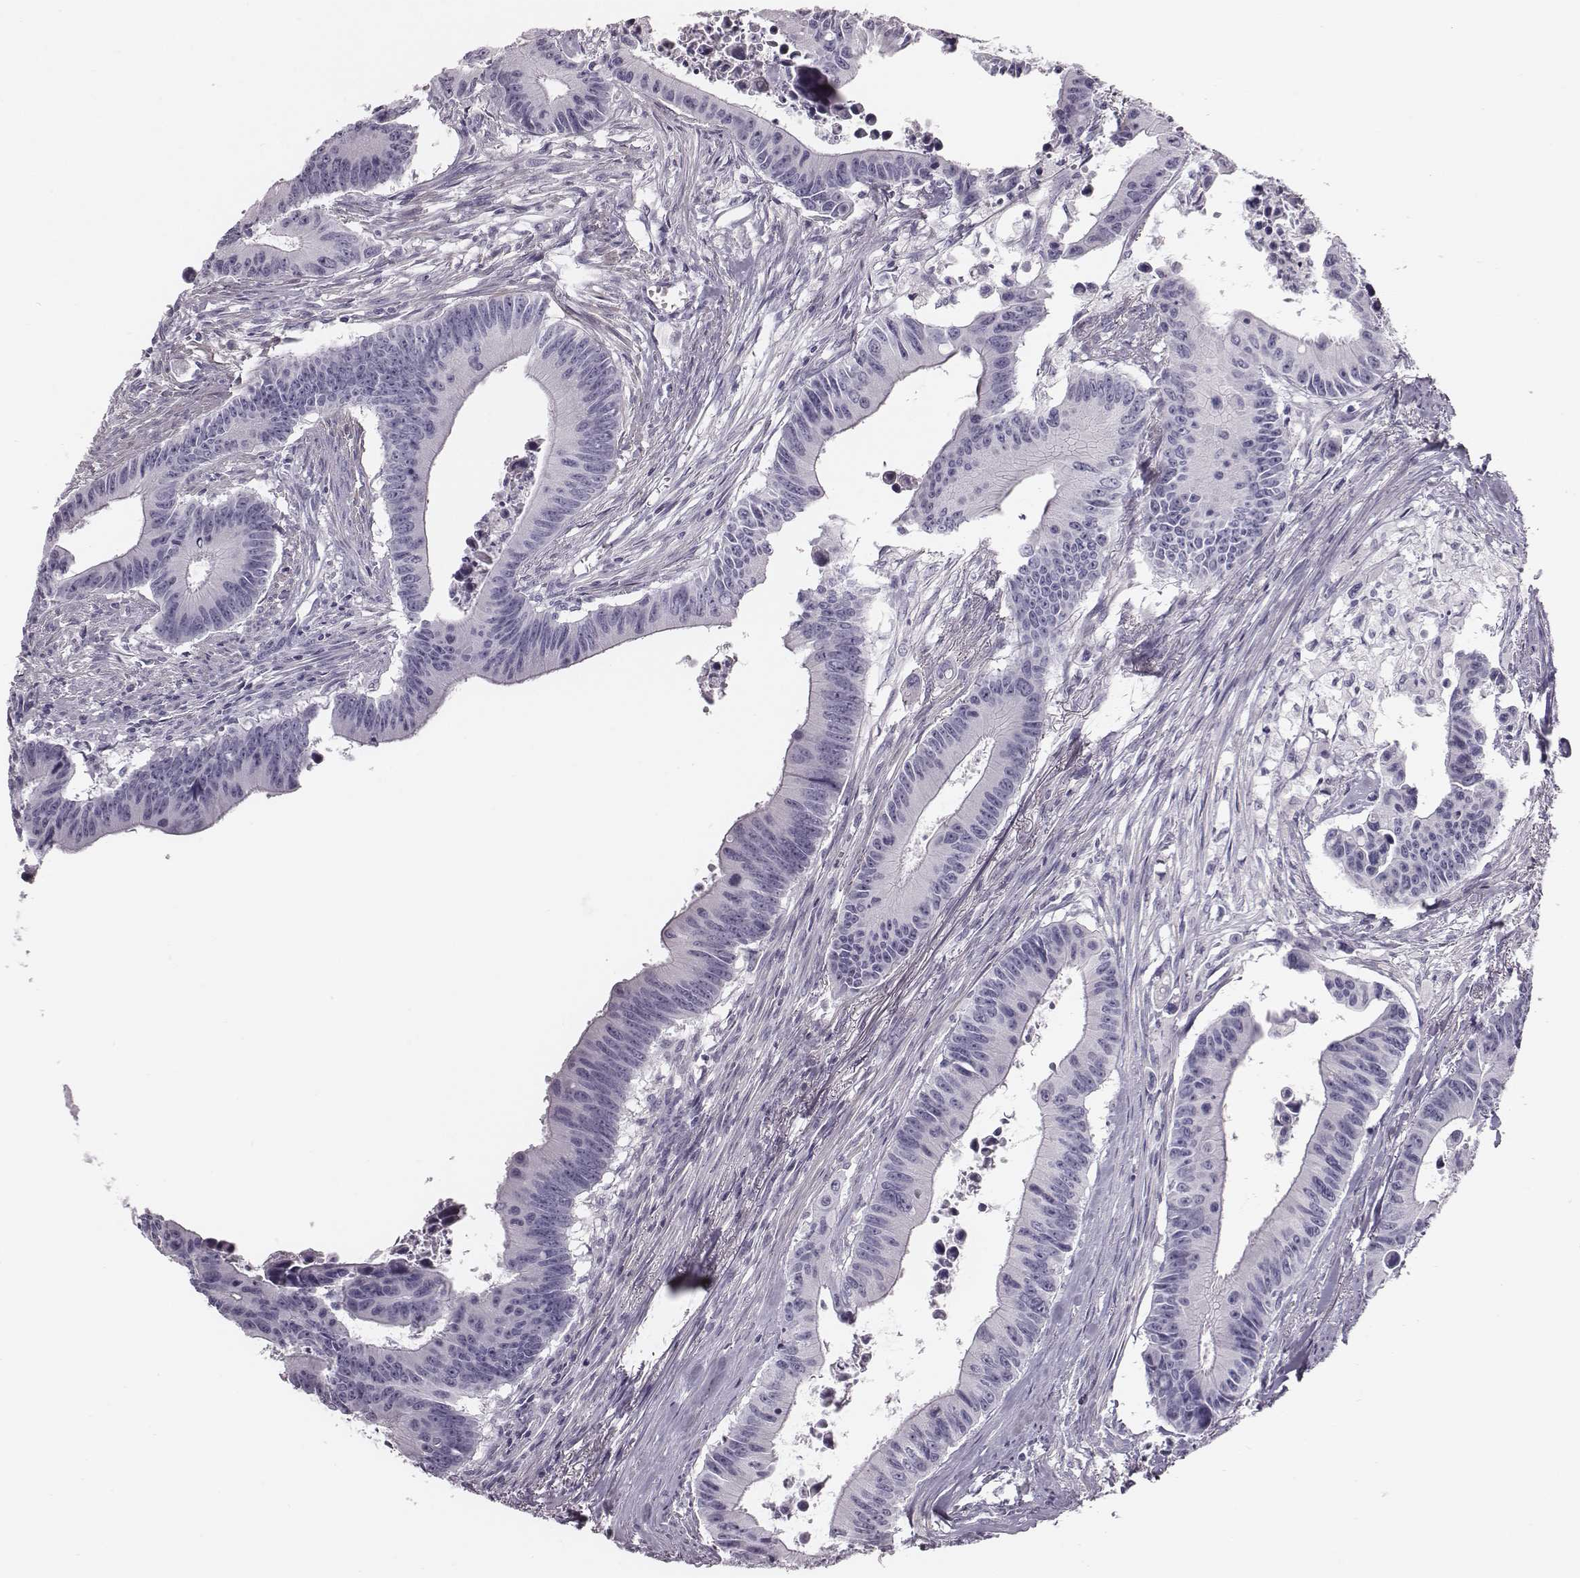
{"staining": {"intensity": "negative", "quantity": "none", "location": "none"}, "tissue": "colorectal cancer", "cell_type": "Tumor cells", "image_type": "cancer", "snomed": [{"axis": "morphology", "description": "Adenocarcinoma, NOS"}, {"axis": "topography", "description": "Colon"}], "caption": "Micrograph shows no protein positivity in tumor cells of colorectal cancer (adenocarcinoma) tissue.", "gene": "CRISP1", "patient": {"sex": "female", "age": 87}}